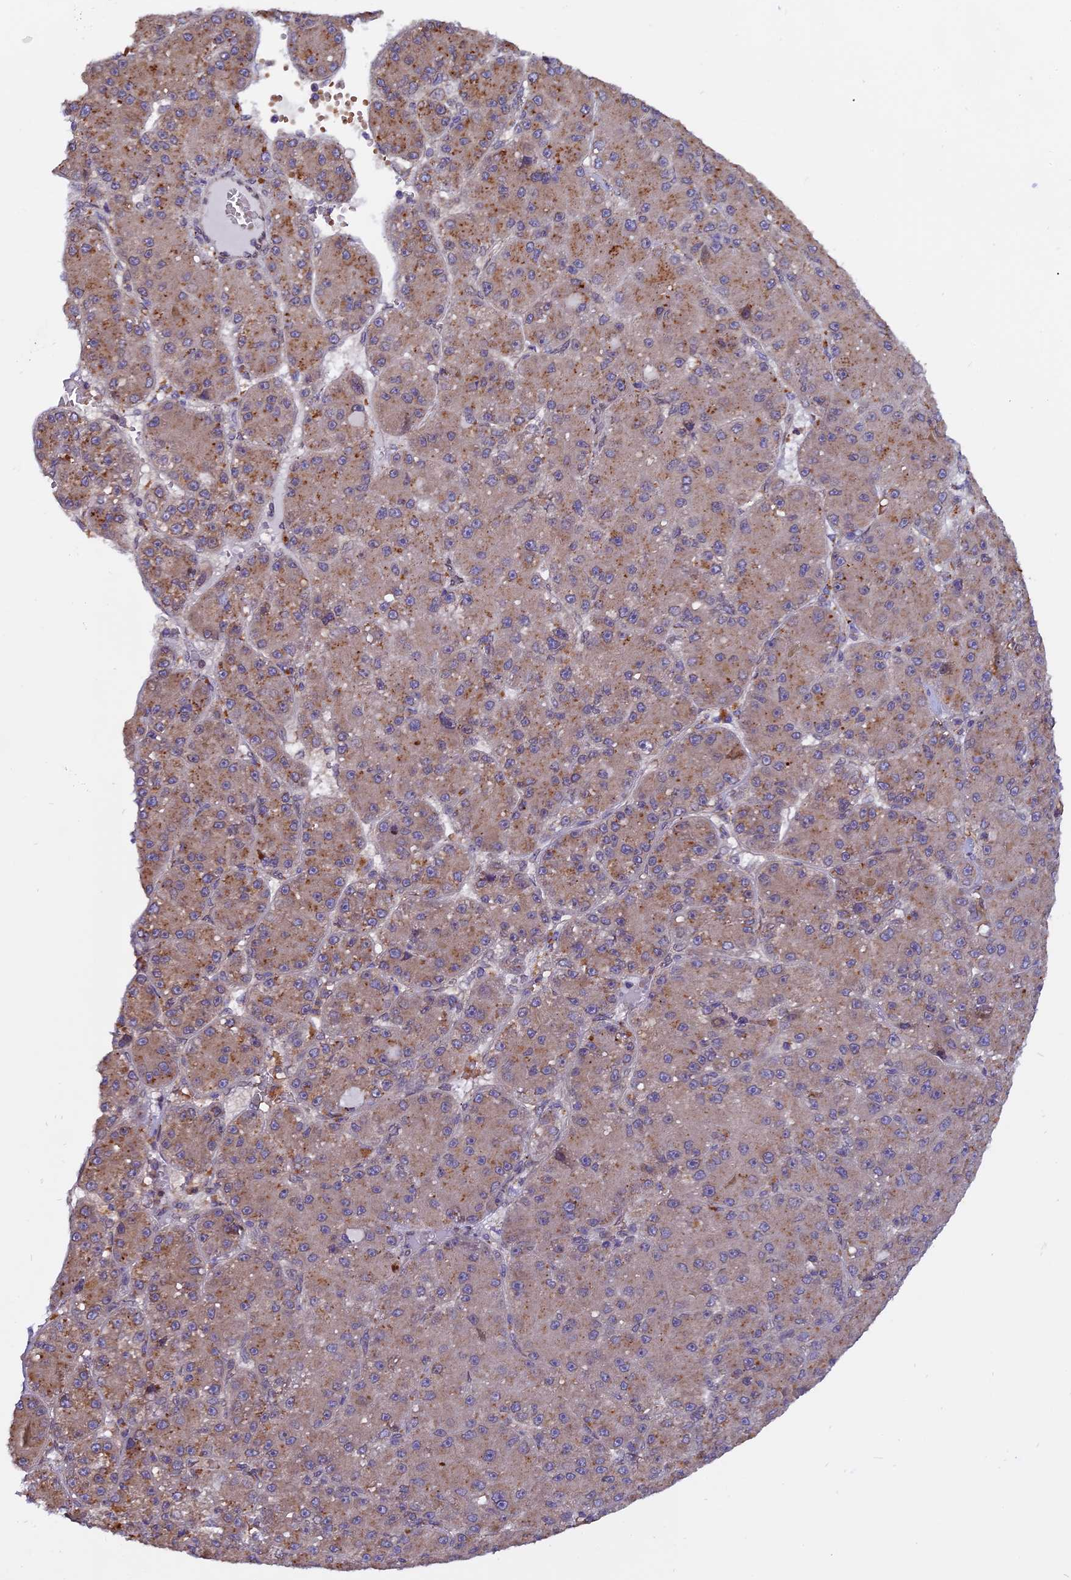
{"staining": {"intensity": "weak", "quantity": "25%-75%", "location": "cytoplasmic/membranous"}, "tissue": "liver cancer", "cell_type": "Tumor cells", "image_type": "cancer", "snomed": [{"axis": "morphology", "description": "Carcinoma, Hepatocellular, NOS"}, {"axis": "topography", "description": "Liver"}], "caption": "Liver cancer stained with a brown dye displays weak cytoplasmic/membranous positive positivity in approximately 25%-75% of tumor cells.", "gene": "CHMP2A", "patient": {"sex": "male", "age": 67}}